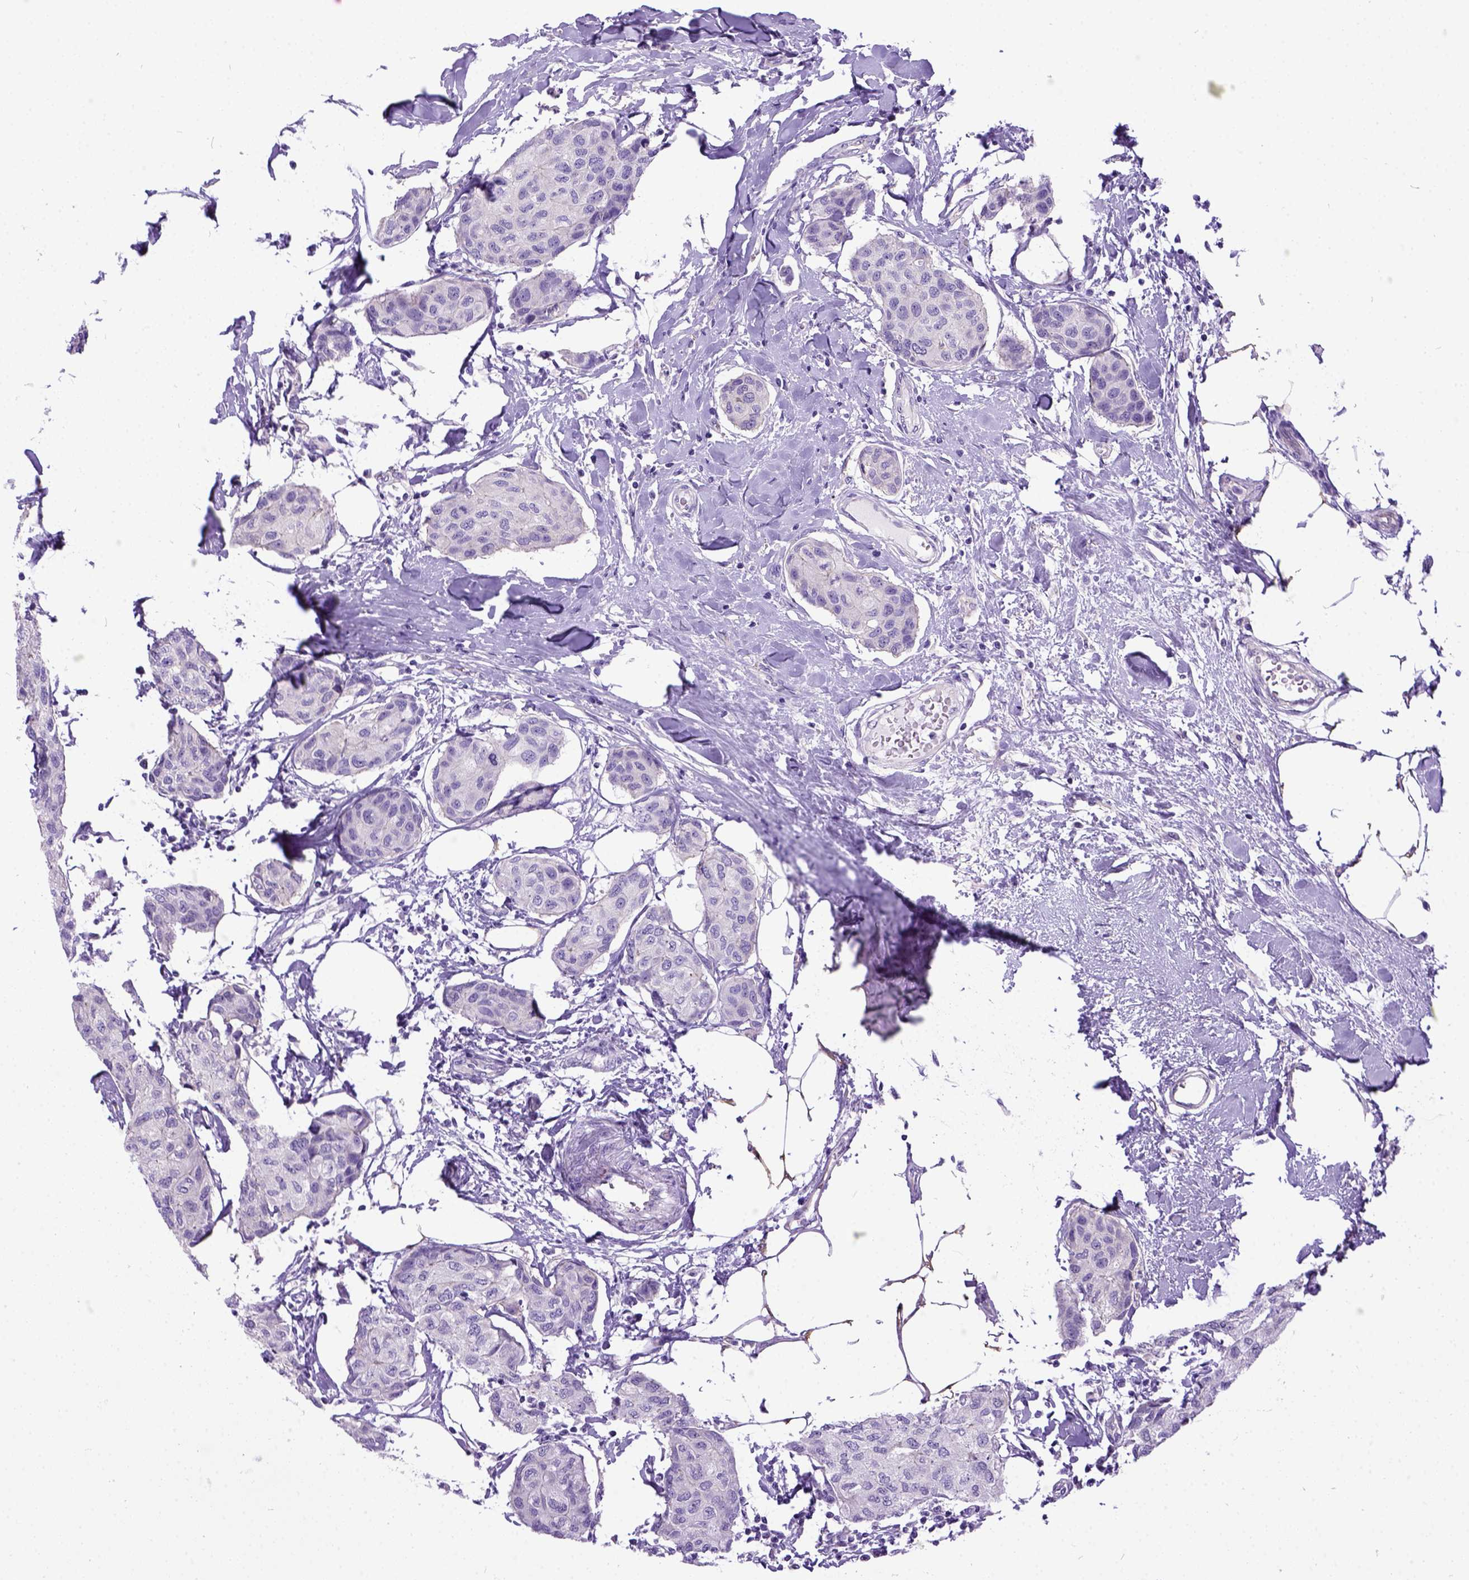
{"staining": {"intensity": "negative", "quantity": "none", "location": "none"}, "tissue": "breast cancer", "cell_type": "Tumor cells", "image_type": "cancer", "snomed": [{"axis": "morphology", "description": "Duct carcinoma"}, {"axis": "topography", "description": "Breast"}], "caption": "DAB (3,3'-diaminobenzidine) immunohistochemical staining of intraductal carcinoma (breast) shows no significant positivity in tumor cells.", "gene": "NEK5", "patient": {"sex": "female", "age": 80}}